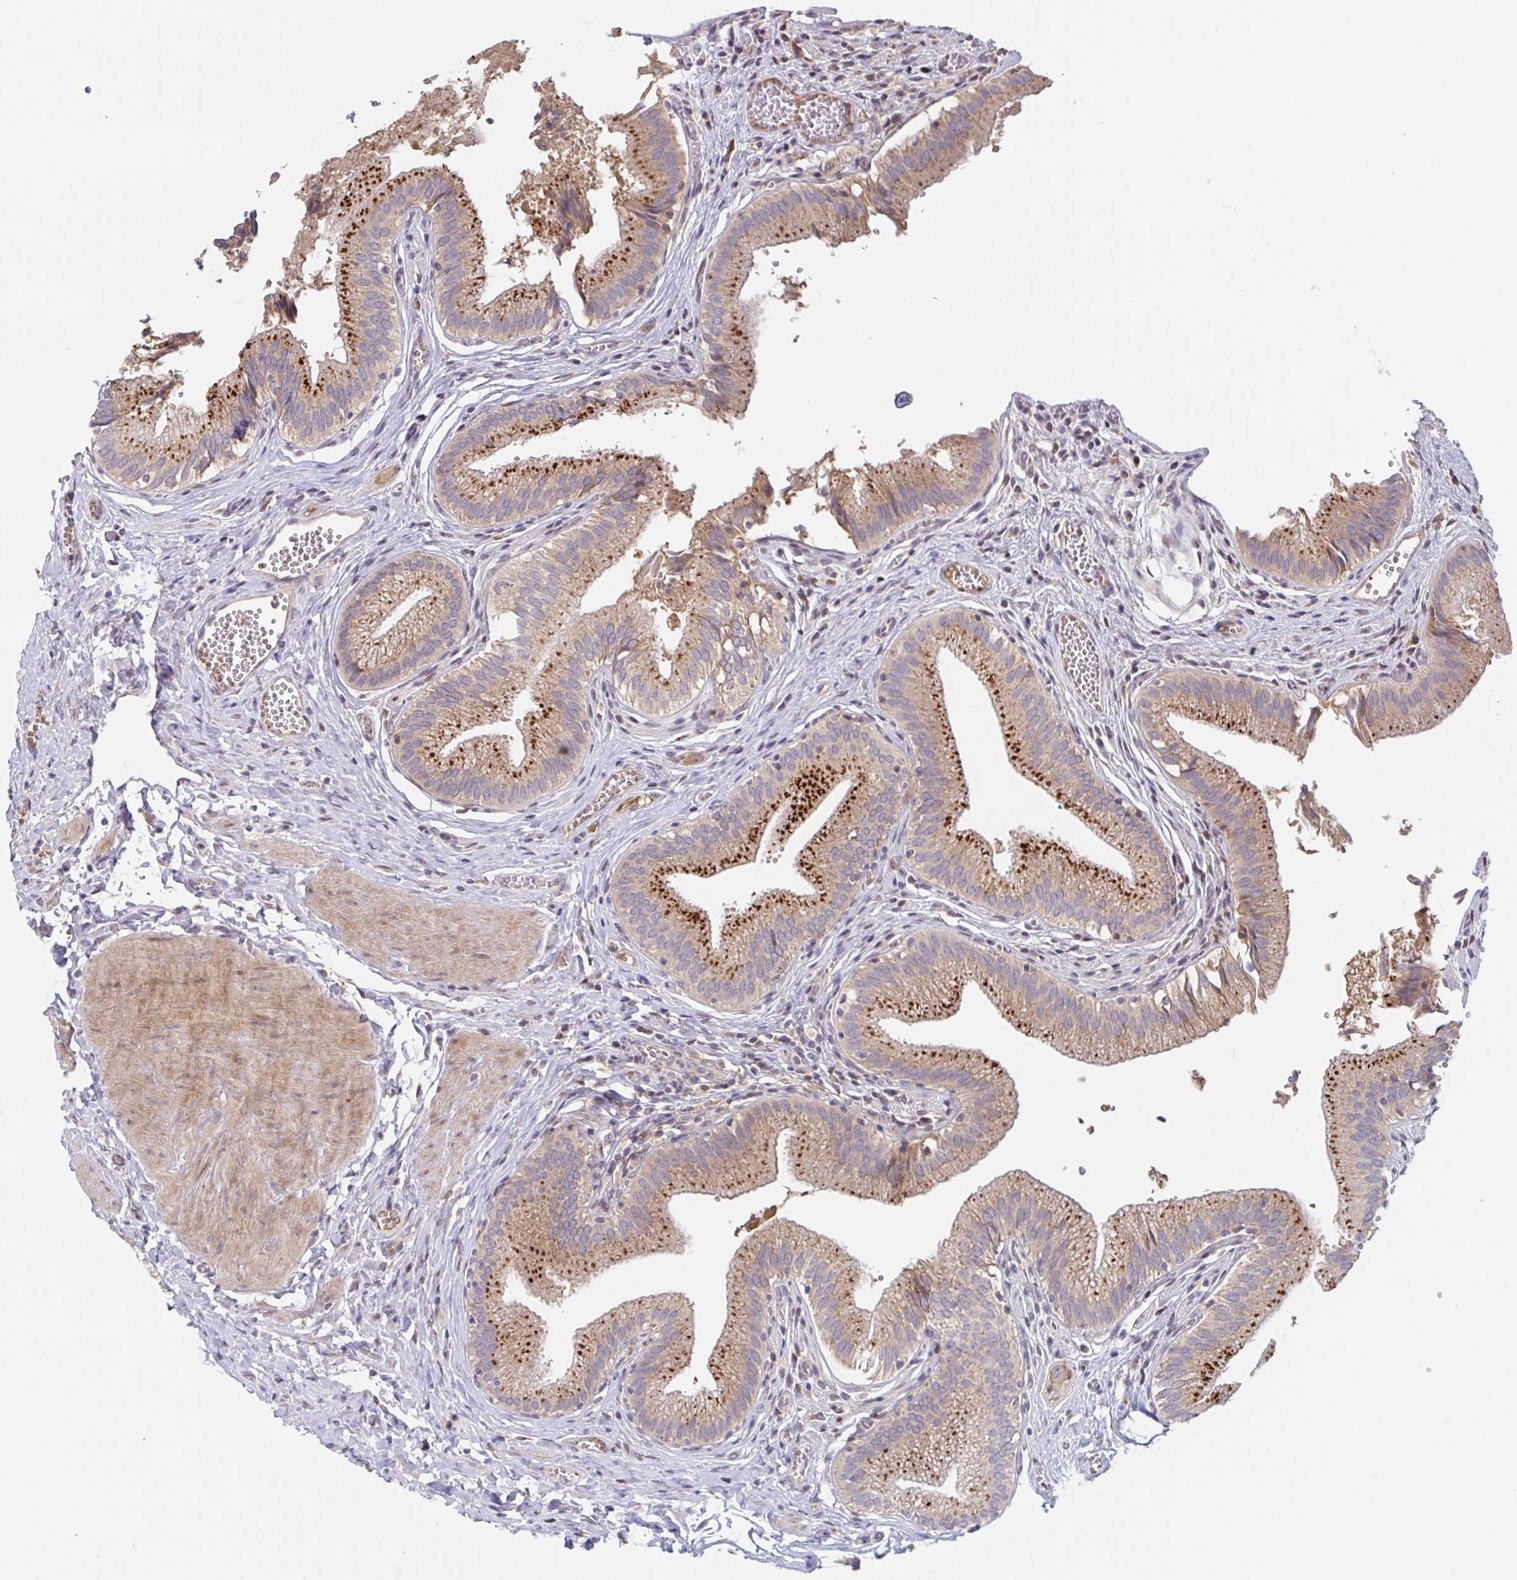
{"staining": {"intensity": "strong", "quantity": ">75%", "location": "cytoplasmic/membranous"}, "tissue": "gallbladder", "cell_type": "Glandular cells", "image_type": "normal", "snomed": [{"axis": "morphology", "description": "Normal tissue, NOS"}, {"axis": "topography", "description": "Gallbladder"}, {"axis": "topography", "description": "Peripheral nerve tissue"}], "caption": "IHC staining of unremarkable gallbladder, which exhibits high levels of strong cytoplasmic/membranous staining in approximately >75% of glandular cells indicating strong cytoplasmic/membranous protein expression. The staining was performed using DAB (3,3'-diaminobenzidine) (brown) for protein detection and nuclei were counterstained in hematoxylin (blue).", "gene": "LARP1", "patient": {"sex": "male", "age": 17}}